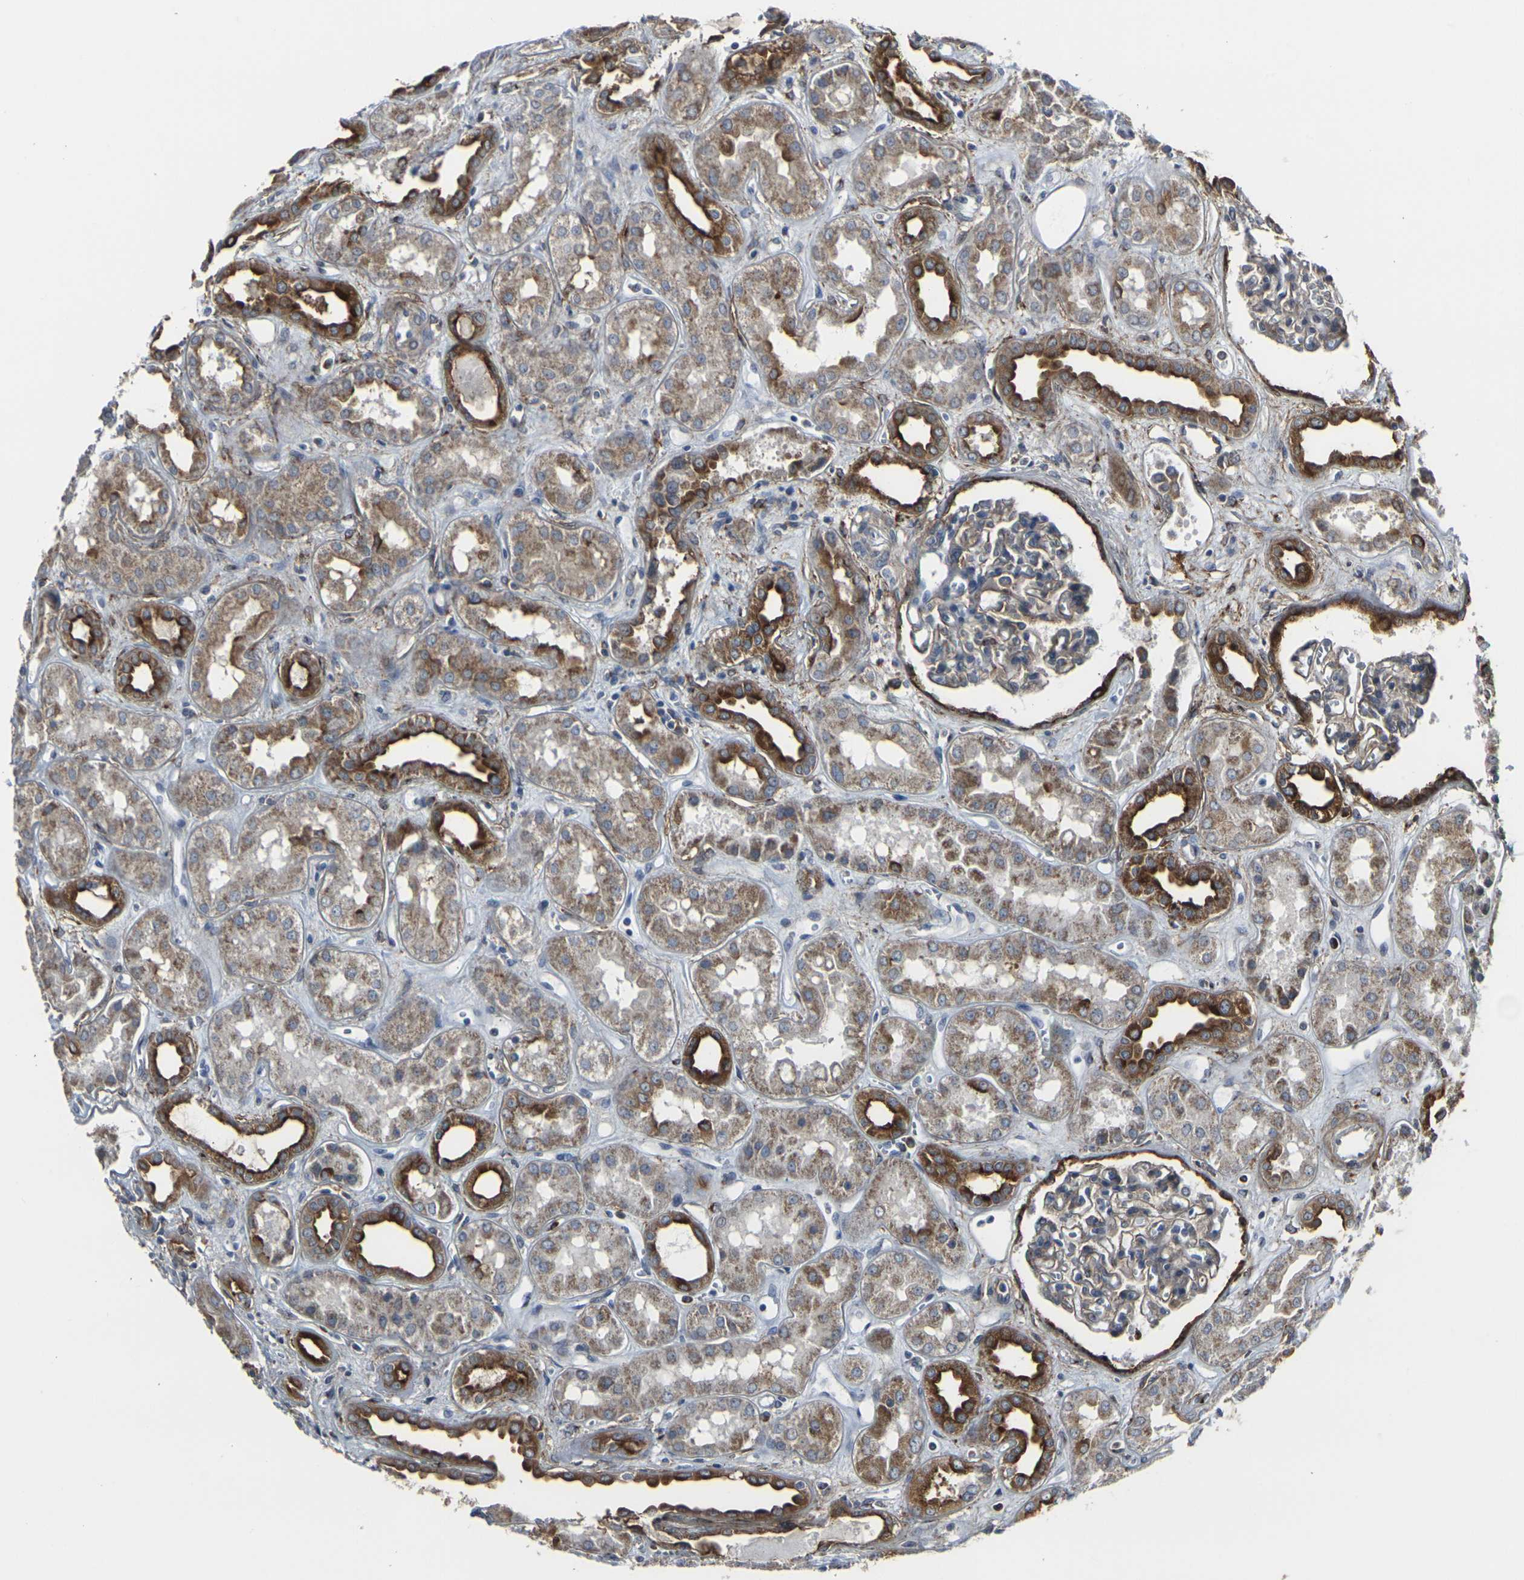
{"staining": {"intensity": "moderate", "quantity": "25%-75%", "location": "cytoplasmic/membranous"}, "tissue": "kidney", "cell_type": "Cells in glomeruli", "image_type": "normal", "snomed": [{"axis": "morphology", "description": "Normal tissue, NOS"}, {"axis": "topography", "description": "Kidney"}], "caption": "IHC photomicrograph of unremarkable kidney stained for a protein (brown), which displays medium levels of moderate cytoplasmic/membranous positivity in about 25%-75% of cells in glomeruli.", "gene": "MYOF", "patient": {"sex": "male", "age": 59}}